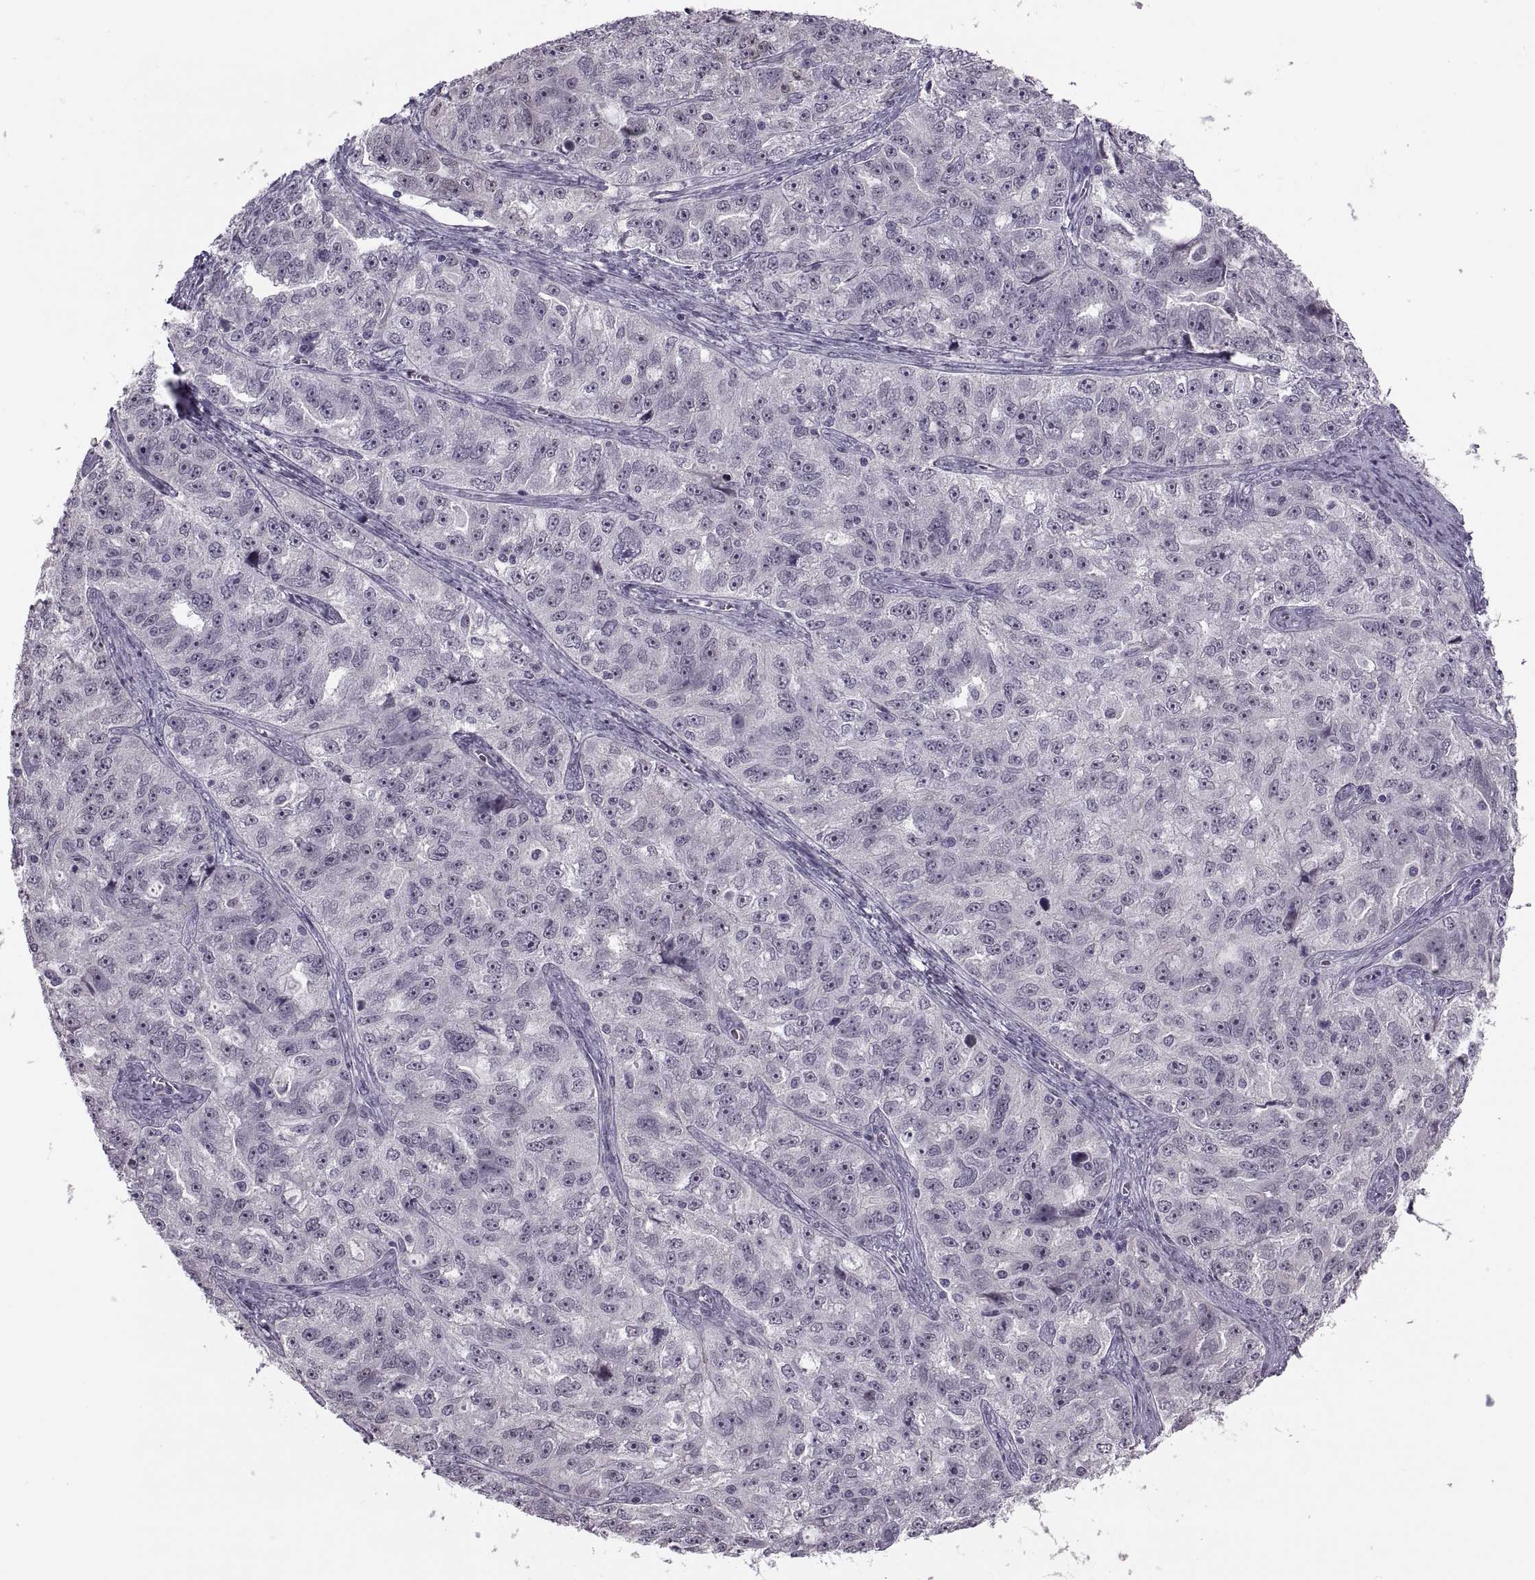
{"staining": {"intensity": "negative", "quantity": "none", "location": "none"}, "tissue": "ovarian cancer", "cell_type": "Tumor cells", "image_type": "cancer", "snomed": [{"axis": "morphology", "description": "Cystadenocarcinoma, serous, NOS"}, {"axis": "topography", "description": "Ovary"}], "caption": "An image of human ovarian serous cystadenocarcinoma is negative for staining in tumor cells.", "gene": "PAGE5", "patient": {"sex": "female", "age": 51}}